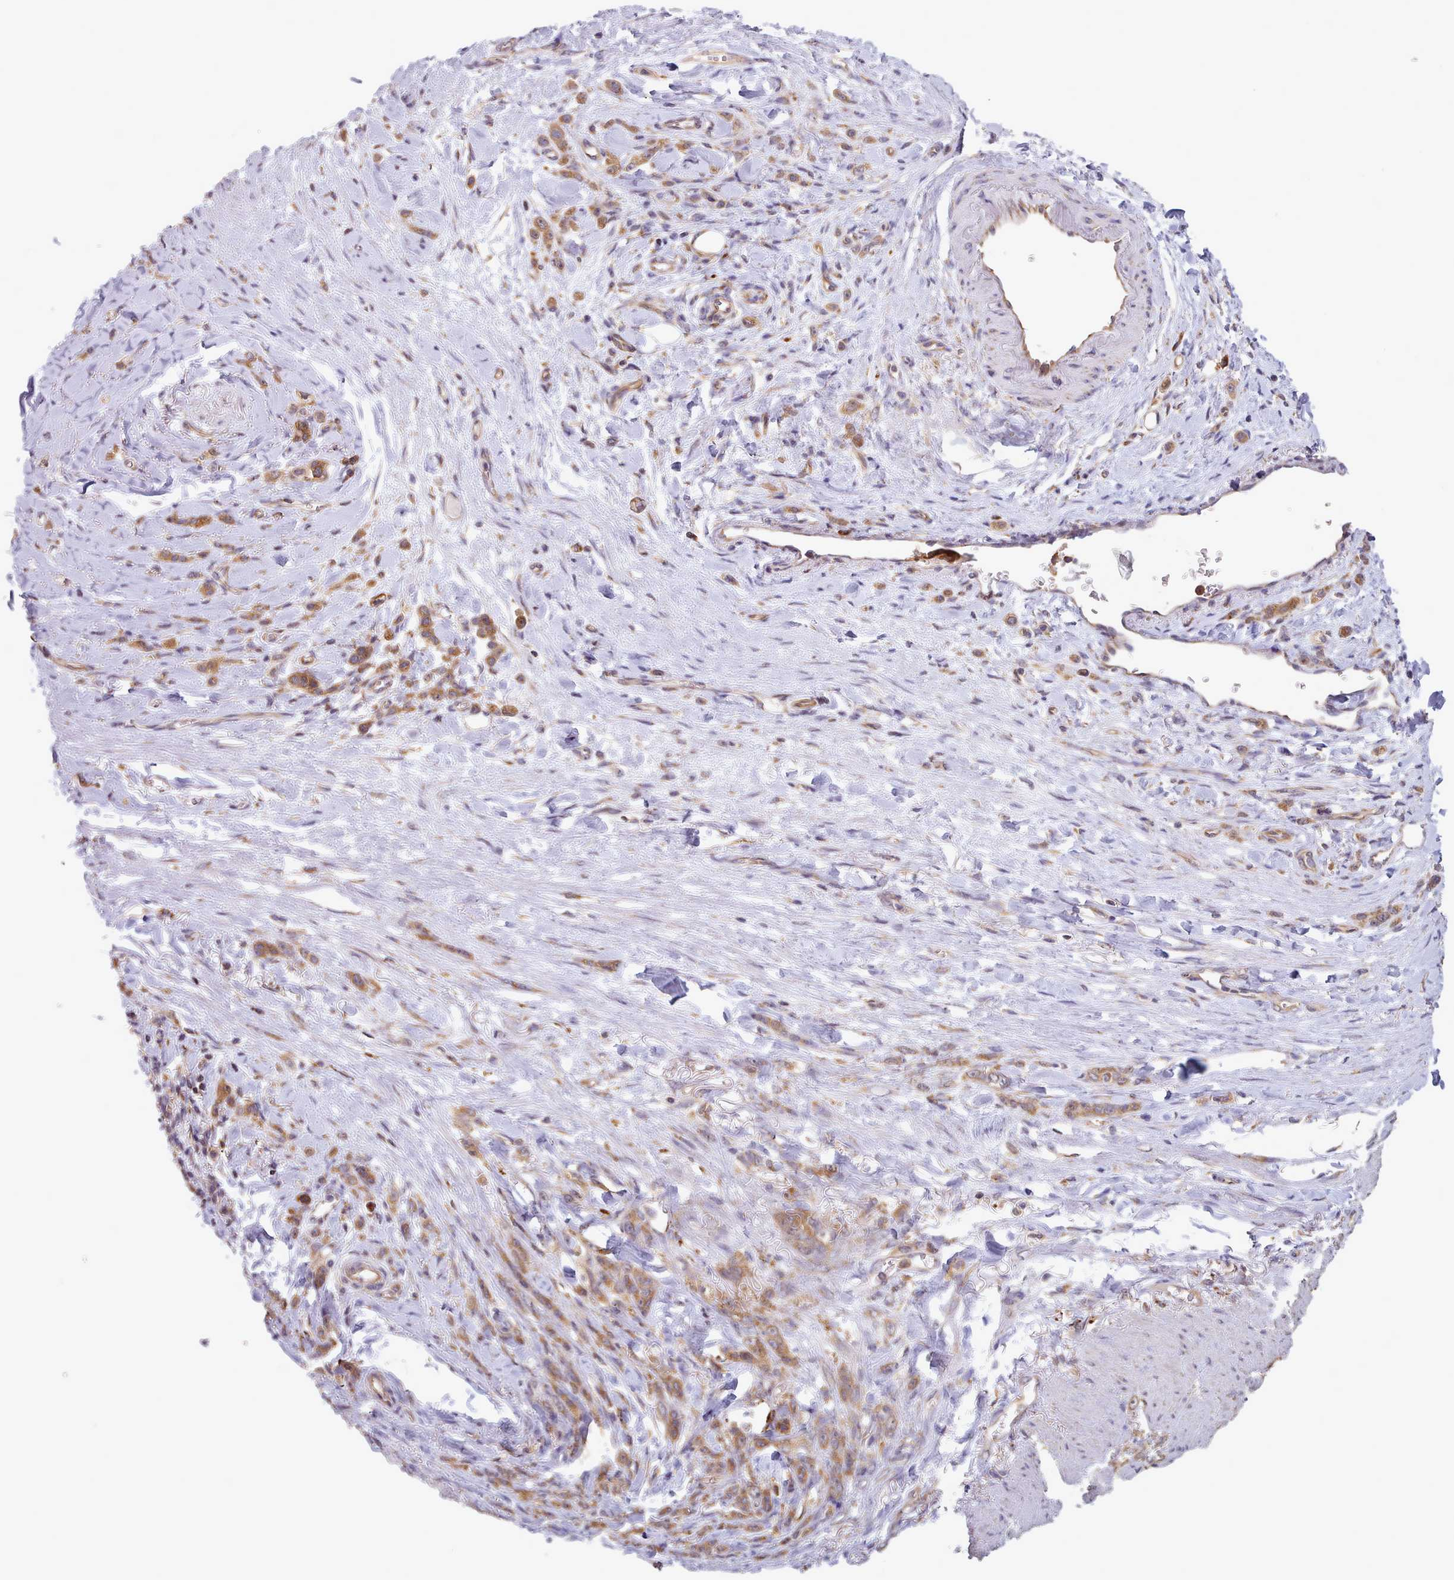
{"staining": {"intensity": "moderate", "quantity": ">75%", "location": "cytoplasmic/membranous"}, "tissue": "stomach cancer", "cell_type": "Tumor cells", "image_type": "cancer", "snomed": [{"axis": "morphology", "description": "Normal tissue, NOS"}, {"axis": "morphology", "description": "Adenocarcinoma, NOS"}, {"axis": "topography", "description": "Stomach"}], "caption": "There is medium levels of moderate cytoplasmic/membranous expression in tumor cells of stomach cancer (adenocarcinoma), as demonstrated by immunohistochemical staining (brown color).", "gene": "CRYBG1", "patient": {"sex": "male", "age": 82}}